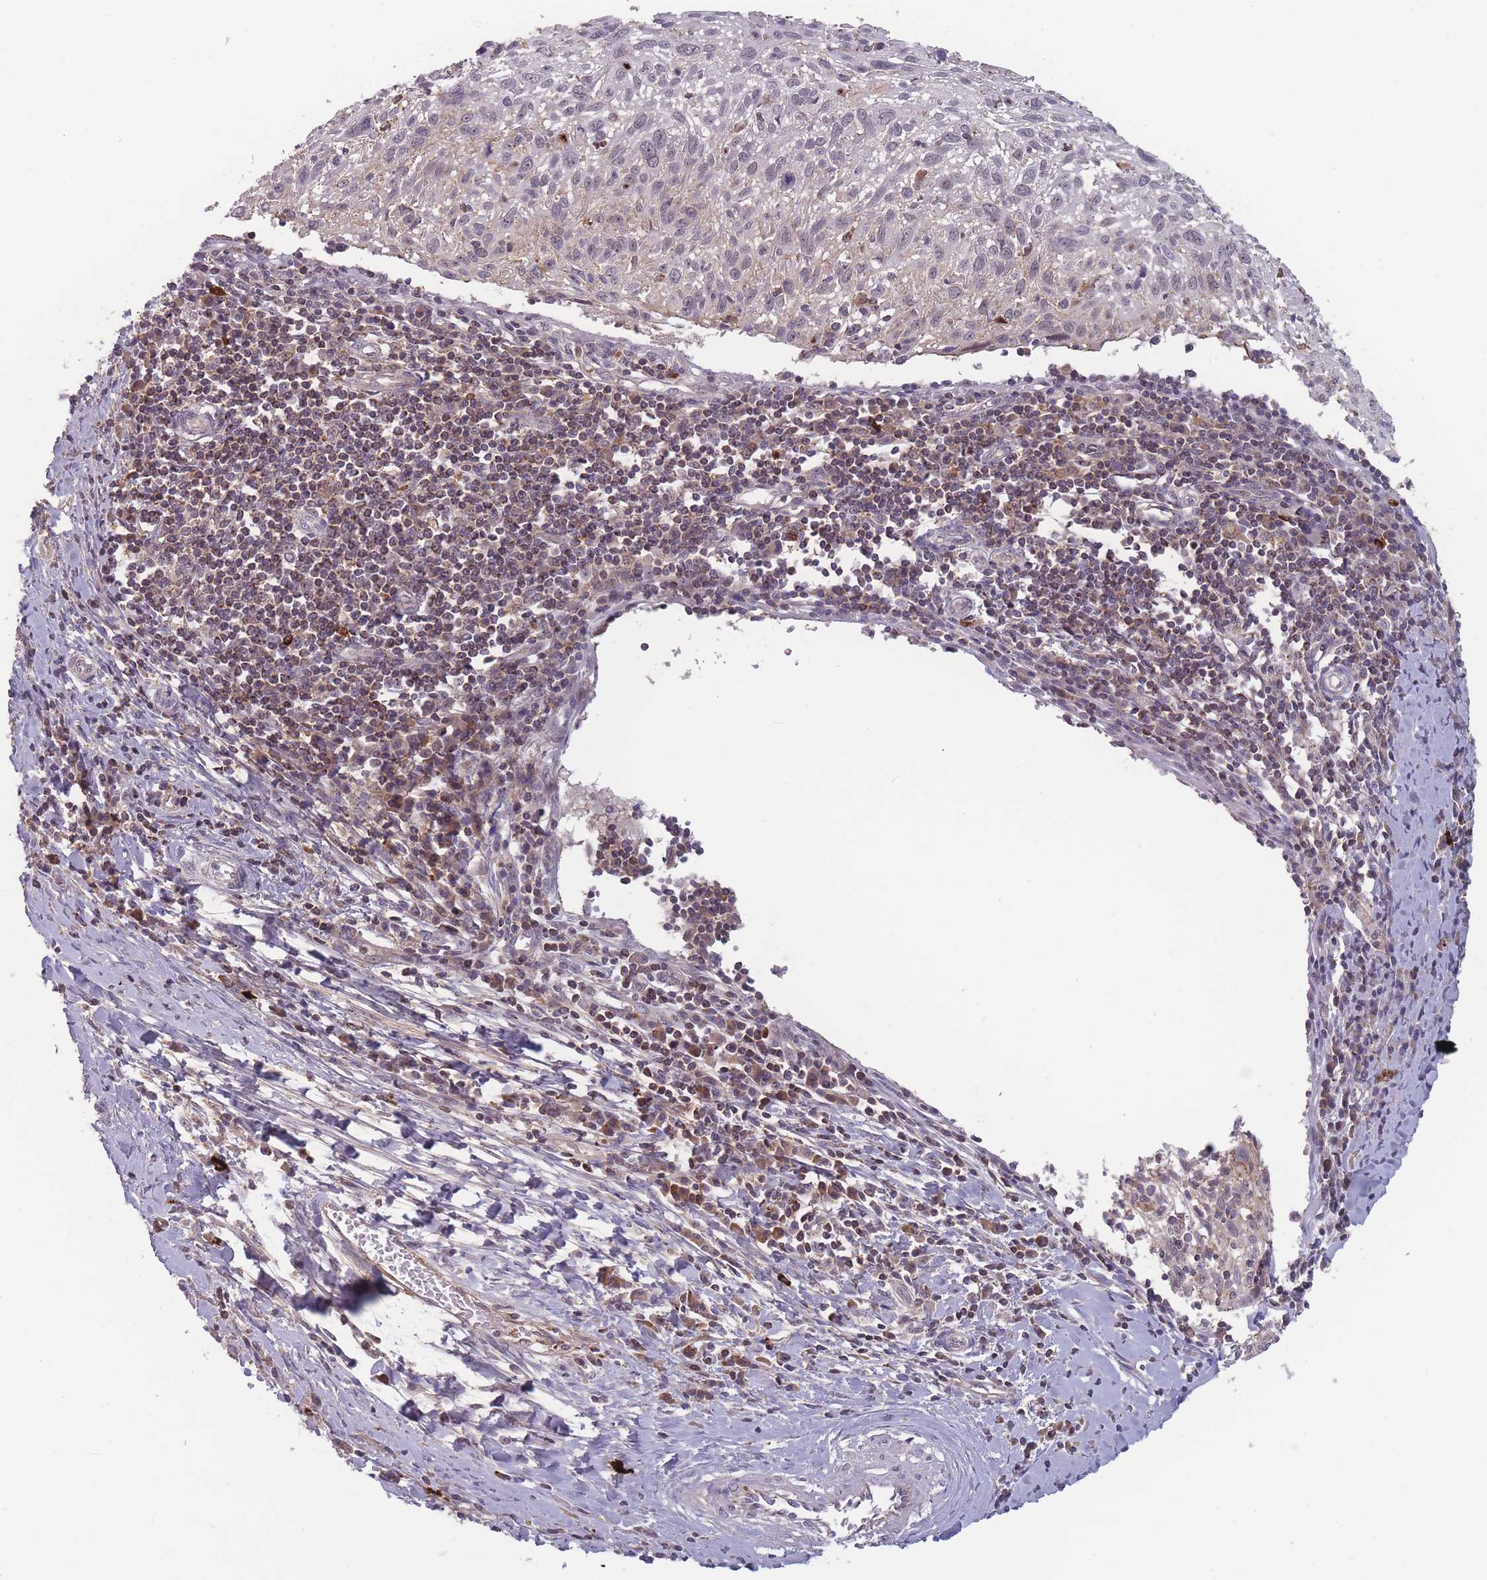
{"staining": {"intensity": "negative", "quantity": "none", "location": "none"}, "tissue": "cervical cancer", "cell_type": "Tumor cells", "image_type": "cancer", "snomed": [{"axis": "morphology", "description": "Squamous cell carcinoma, NOS"}, {"axis": "topography", "description": "Cervix"}], "caption": "Immunohistochemical staining of cervical cancer (squamous cell carcinoma) demonstrates no significant expression in tumor cells.", "gene": "TMEM232", "patient": {"sex": "female", "age": 51}}